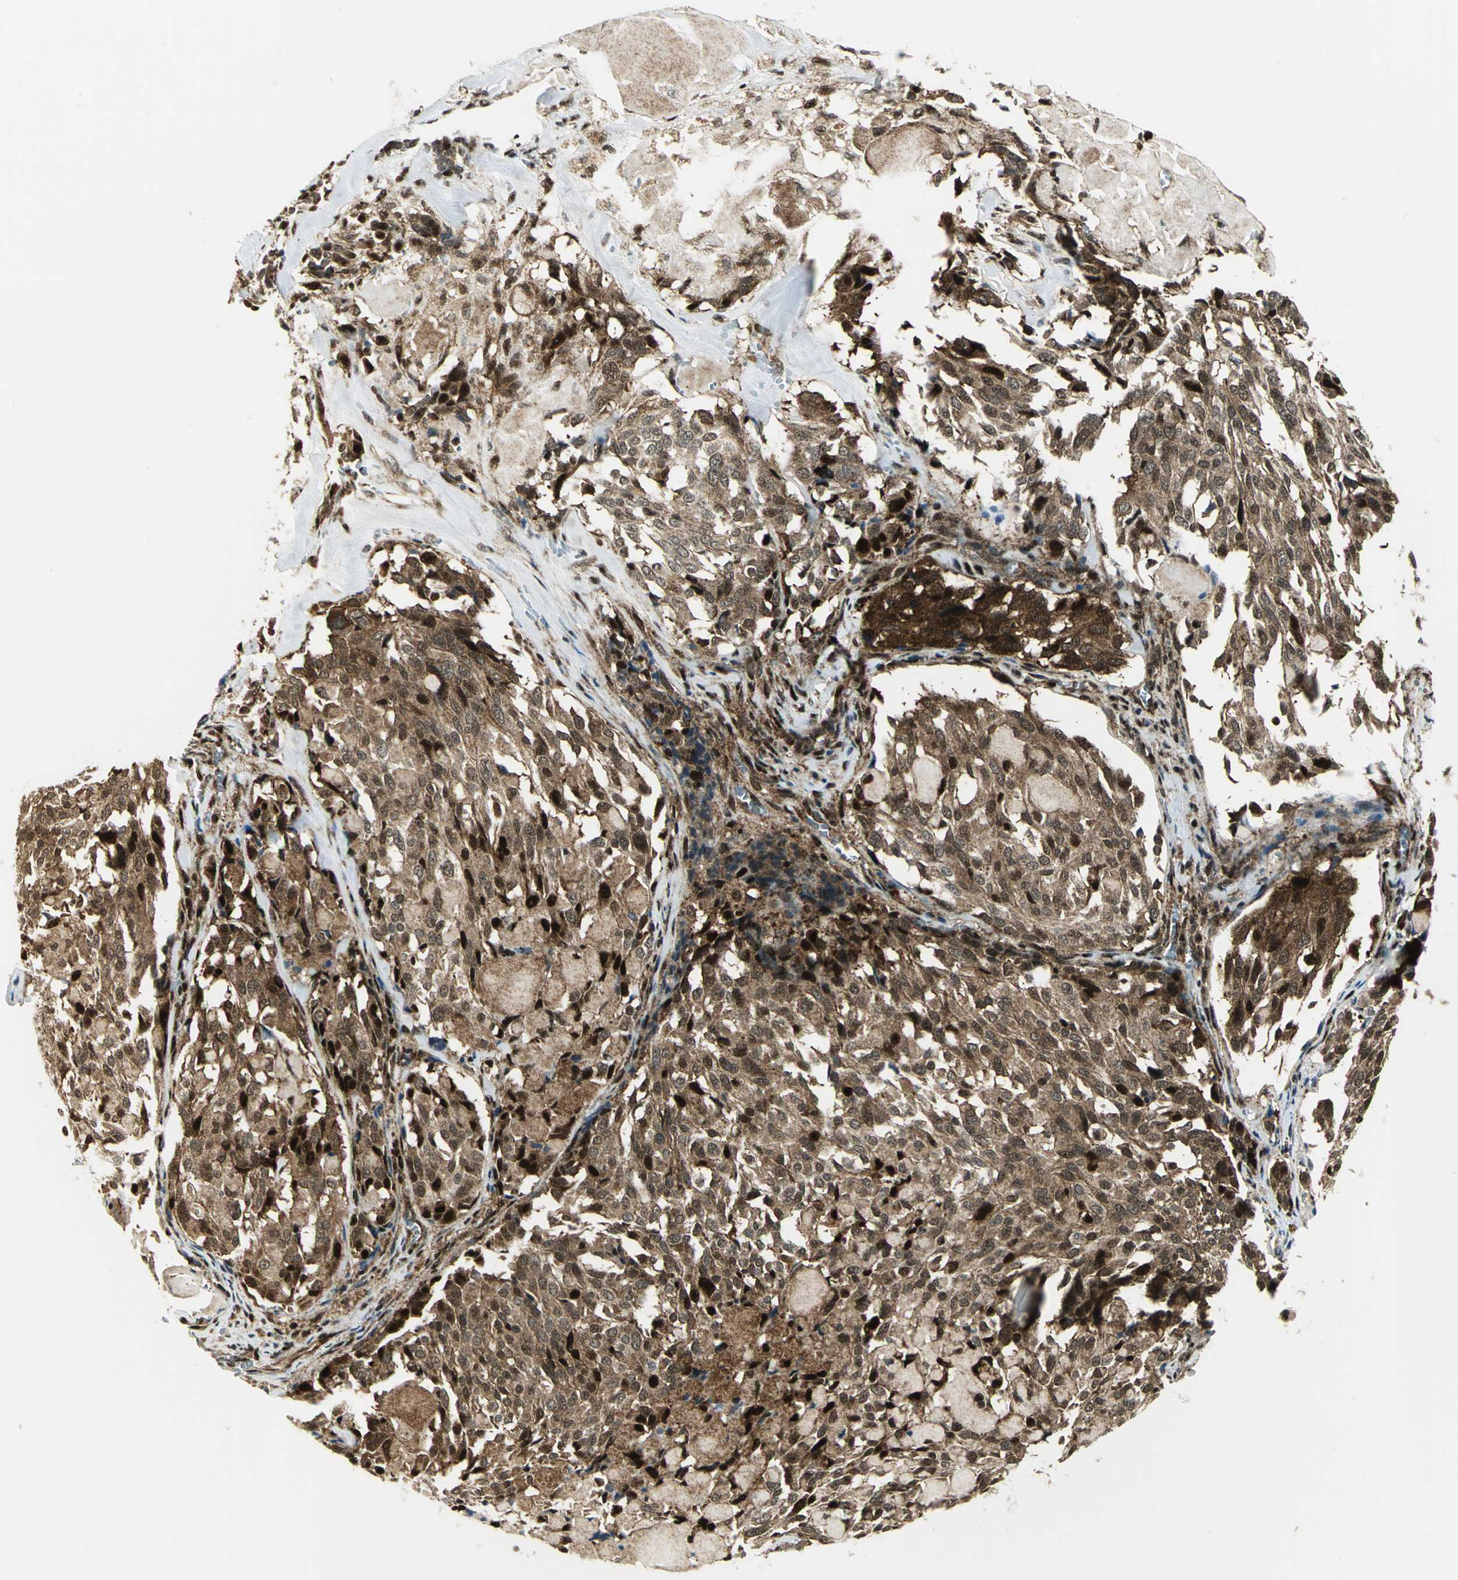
{"staining": {"intensity": "strong", "quantity": ">75%", "location": "cytoplasmic/membranous,nuclear"}, "tissue": "thyroid cancer", "cell_type": "Tumor cells", "image_type": "cancer", "snomed": [{"axis": "morphology", "description": "Carcinoma, NOS"}, {"axis": "morphology", "description": "Carcinoid, malignant, NOS"}, {"axis": "topography", "description": "Thyroid gland"}], "caption": "Immunohistochemistry (IHC) staining of thyroid cancer, which demonstrates high levels of strong cytoplasmic/membranous and nuclear positivity in approximately >75% of tumor cells indicating strong cytoplasmic/membranous and nuclear protein positivity. The staining was performed using DAB (3,3'-diaminobenzidine) (brown) for protein detection and nuclei were counterstained in hematoxylin (blue).", "gene": "COPS5", "patient": {"sex": "male", "age": 33}}